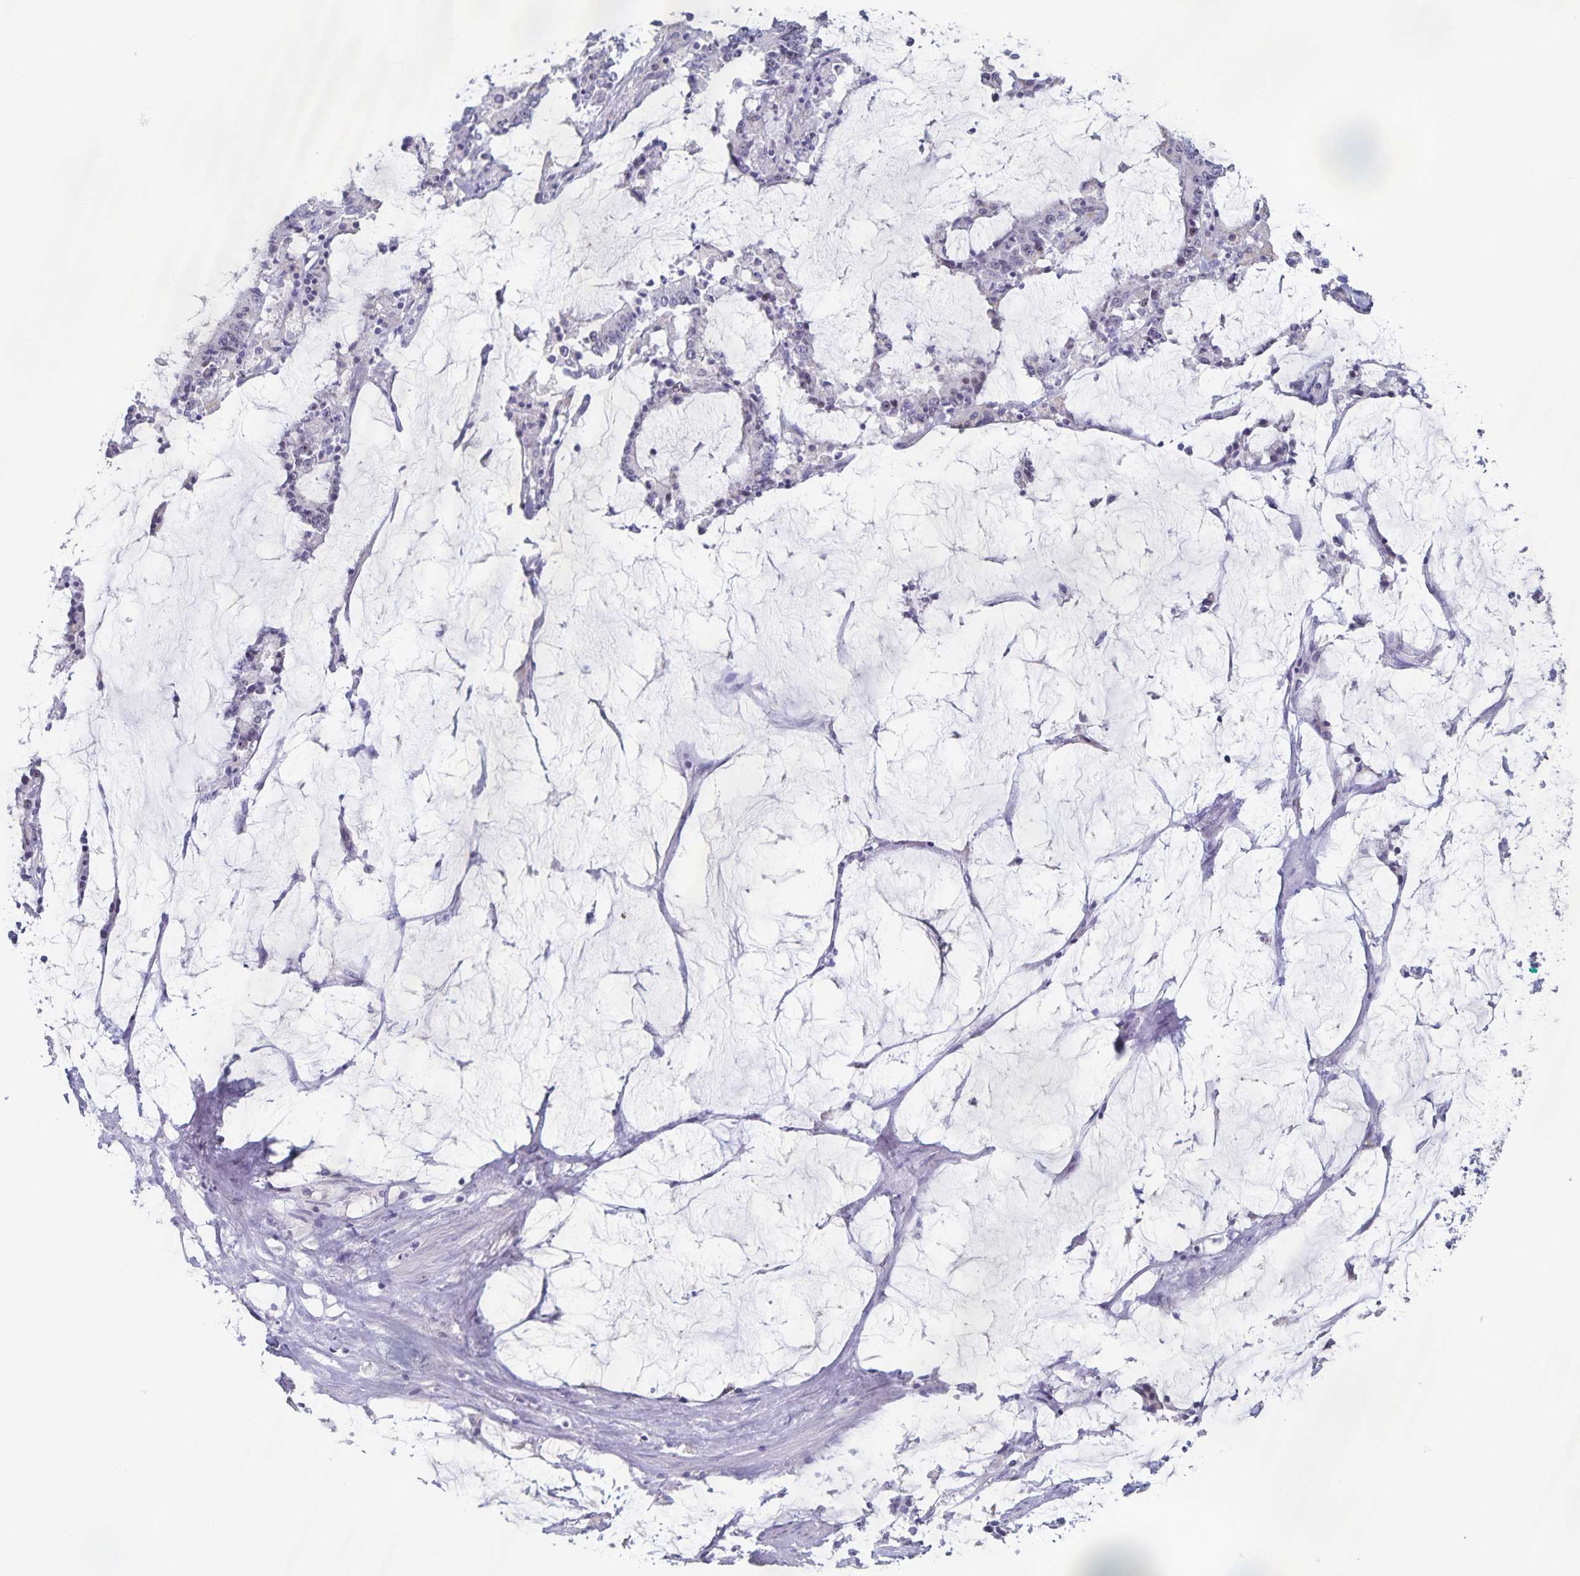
{"staining": {"intensity": "negative", "quantity": "none", "location": "none"}, "tissue": "stomach cancer", "cell_type": "Tumor cells", "image_type": "cancer", "snomed": [{"axis": "morphology", "description": "Adenocarcinoma, NOS"}, {"axis": "topography", "description": "Stomach, upper"}], "caption": "Histopathology image shows no protein expression in tumor cells of adenocarcinoma (stomach) tissue. (DAB IHC, high magnification).", "gene": "CENPH", "patient": {"sex": "male", "age": 68}}